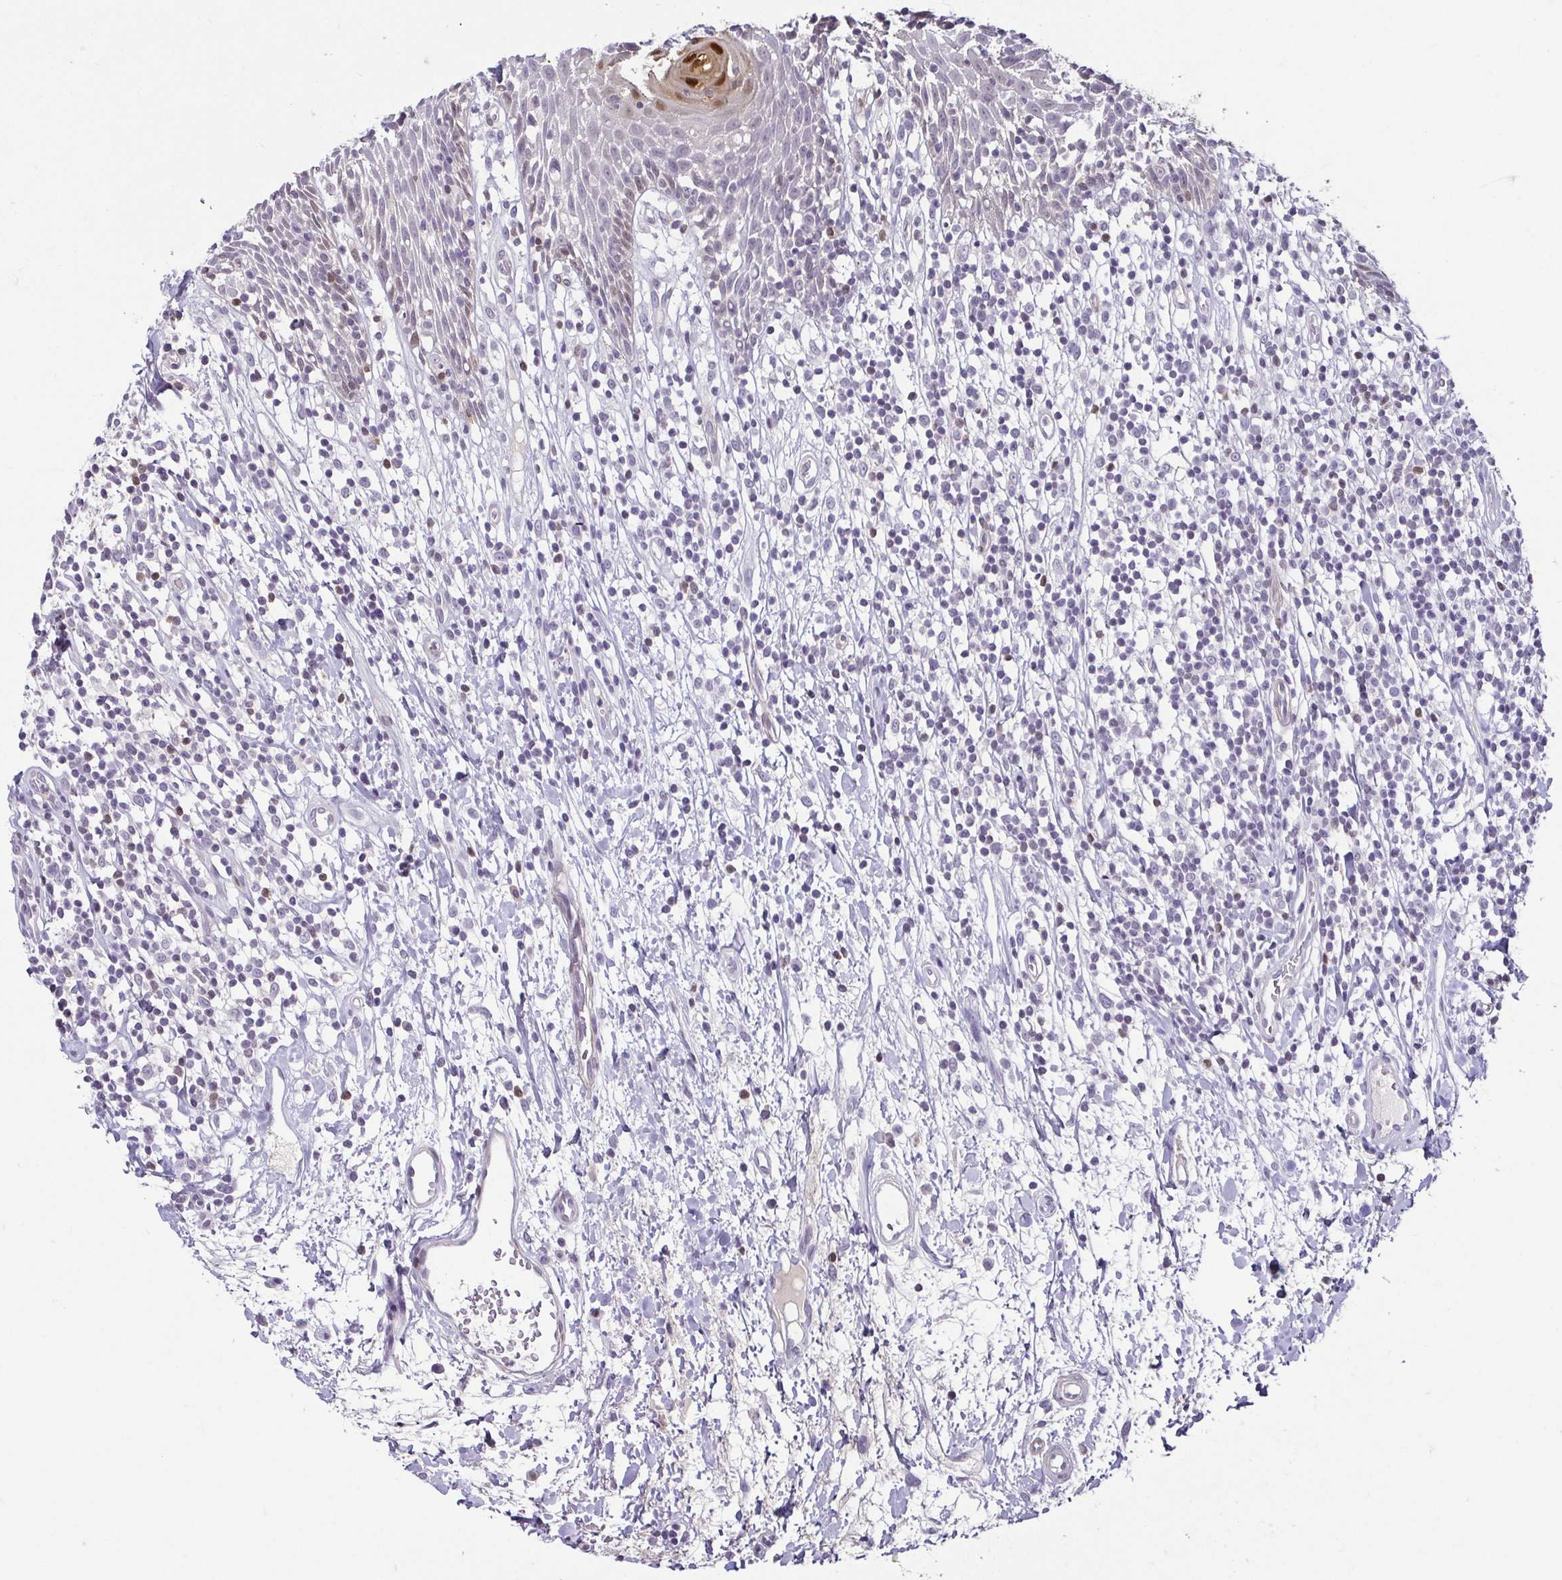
{"staining": {"intensity": "moderate", "quantity": "<25%", "location": "nuclear"}, "tissue": "head and neck cancer", "cell_type": "Tumor cells", "image_type": "cancer", "snomed": [{"axis": "morphology", "description": "Squamous cell carcinoma, NOS"}, {"axis": "topography", "description": "Oral tissue"}, {"axis": "topography", "description": "Head-Neck"}], "caption": "About <25% of tumor cells in head and neck cancer demonstrate moderate nuclear protein positivity as visualized by brown immunohistochemical staining.", "gene": "HOPX", "patient": {"sex": "male", "age": 49}}